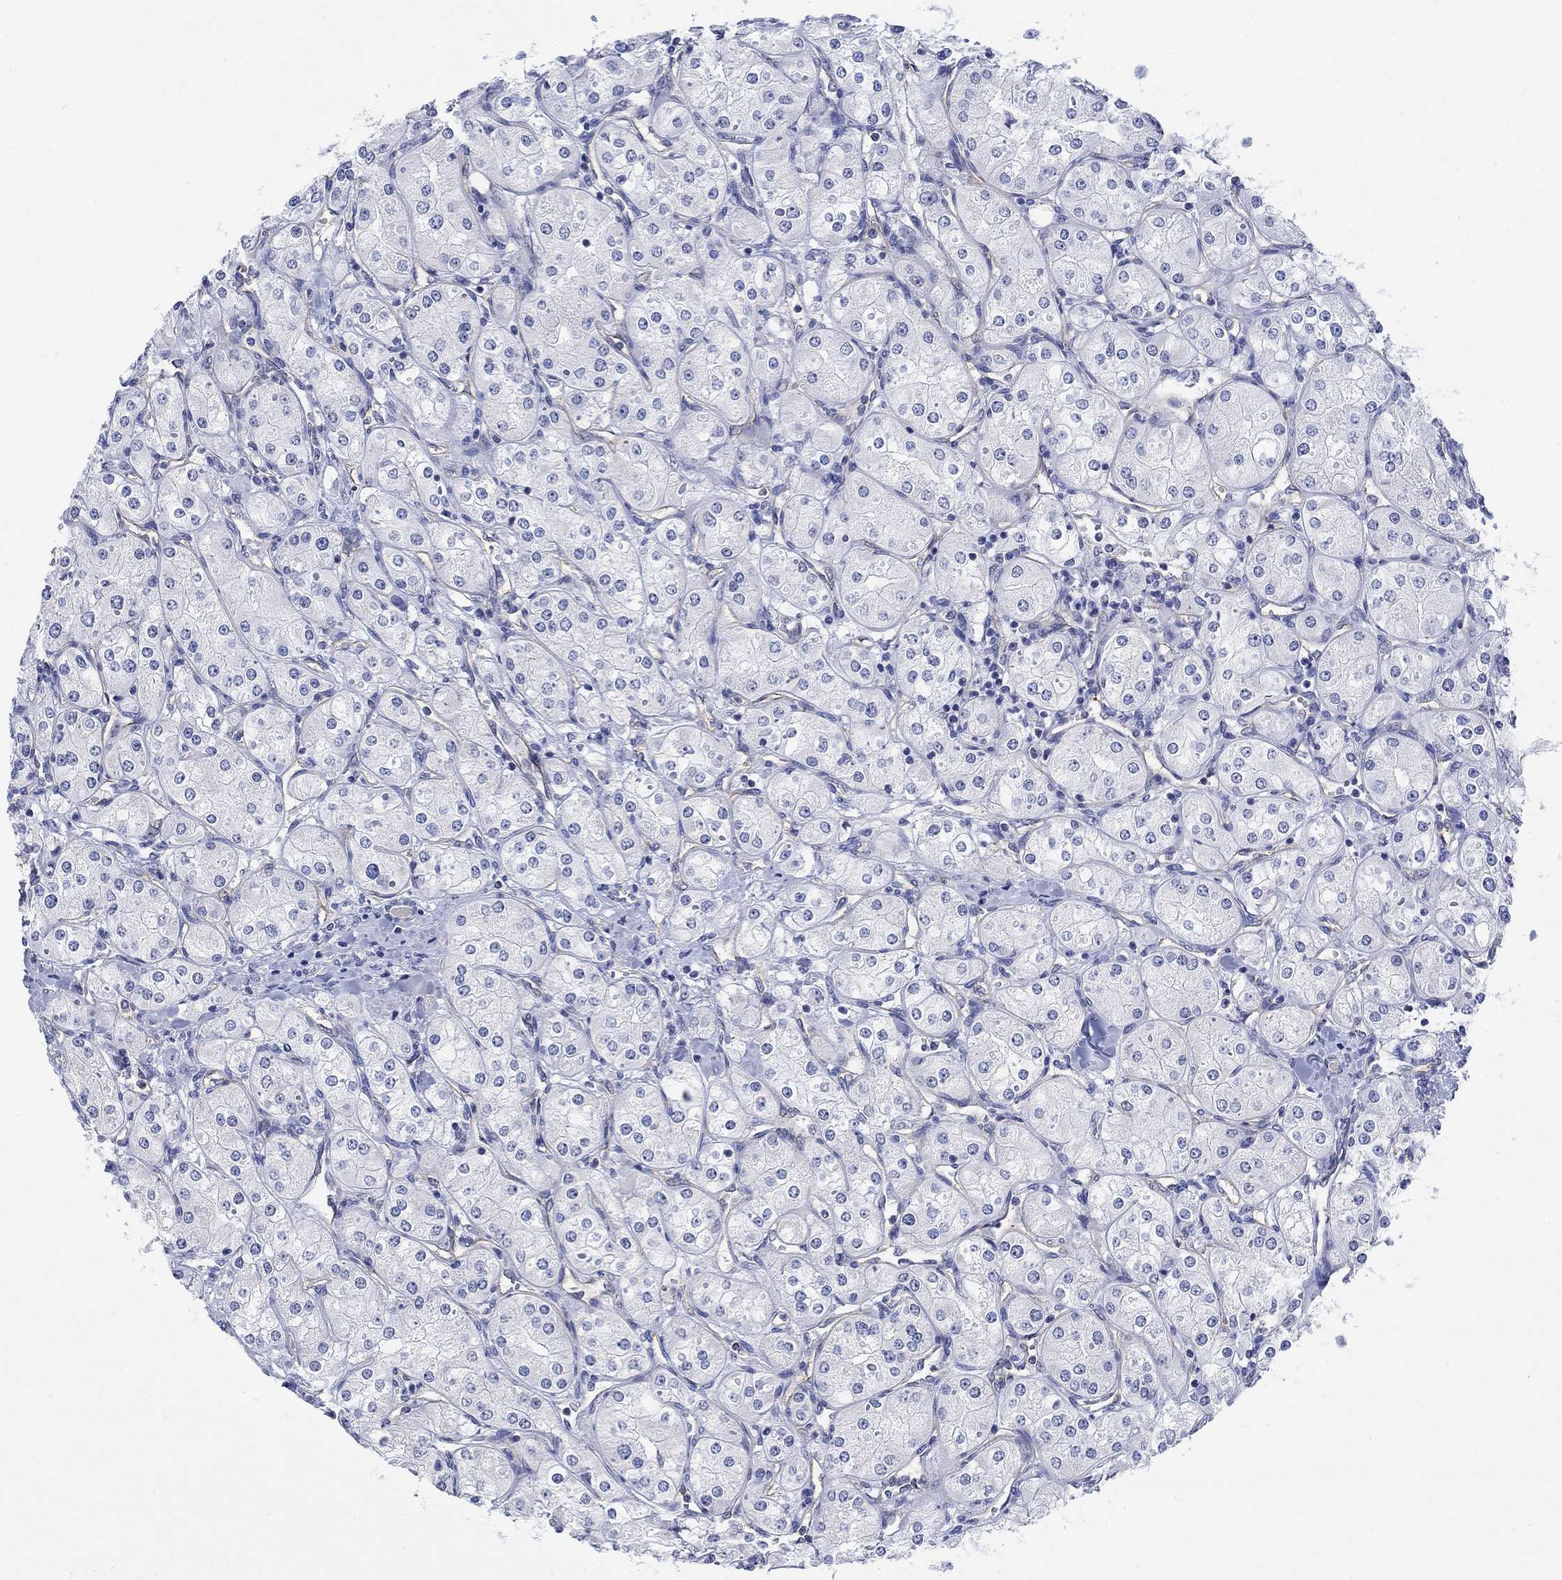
{"staining": {"intensity": "negative", "quantity": "none", "location": "none"}, "tissue": "renal cancer", "cell_type": "Tumor cells", "image_type": "cancer", "snomed": [{"axis": "morphology", "description": "Adenocarcinoma, NOS"}, {"axis": "topography", "description": "Kidney"}], "caption": "Immunohistochemistry (IHC) photomicrograph of human renal adenocarcinoma stained for a protein (brown), which displays no positivity in tumor cells.", "gene": "AGRP", "patient": {"sex": "male", "age": 77}}